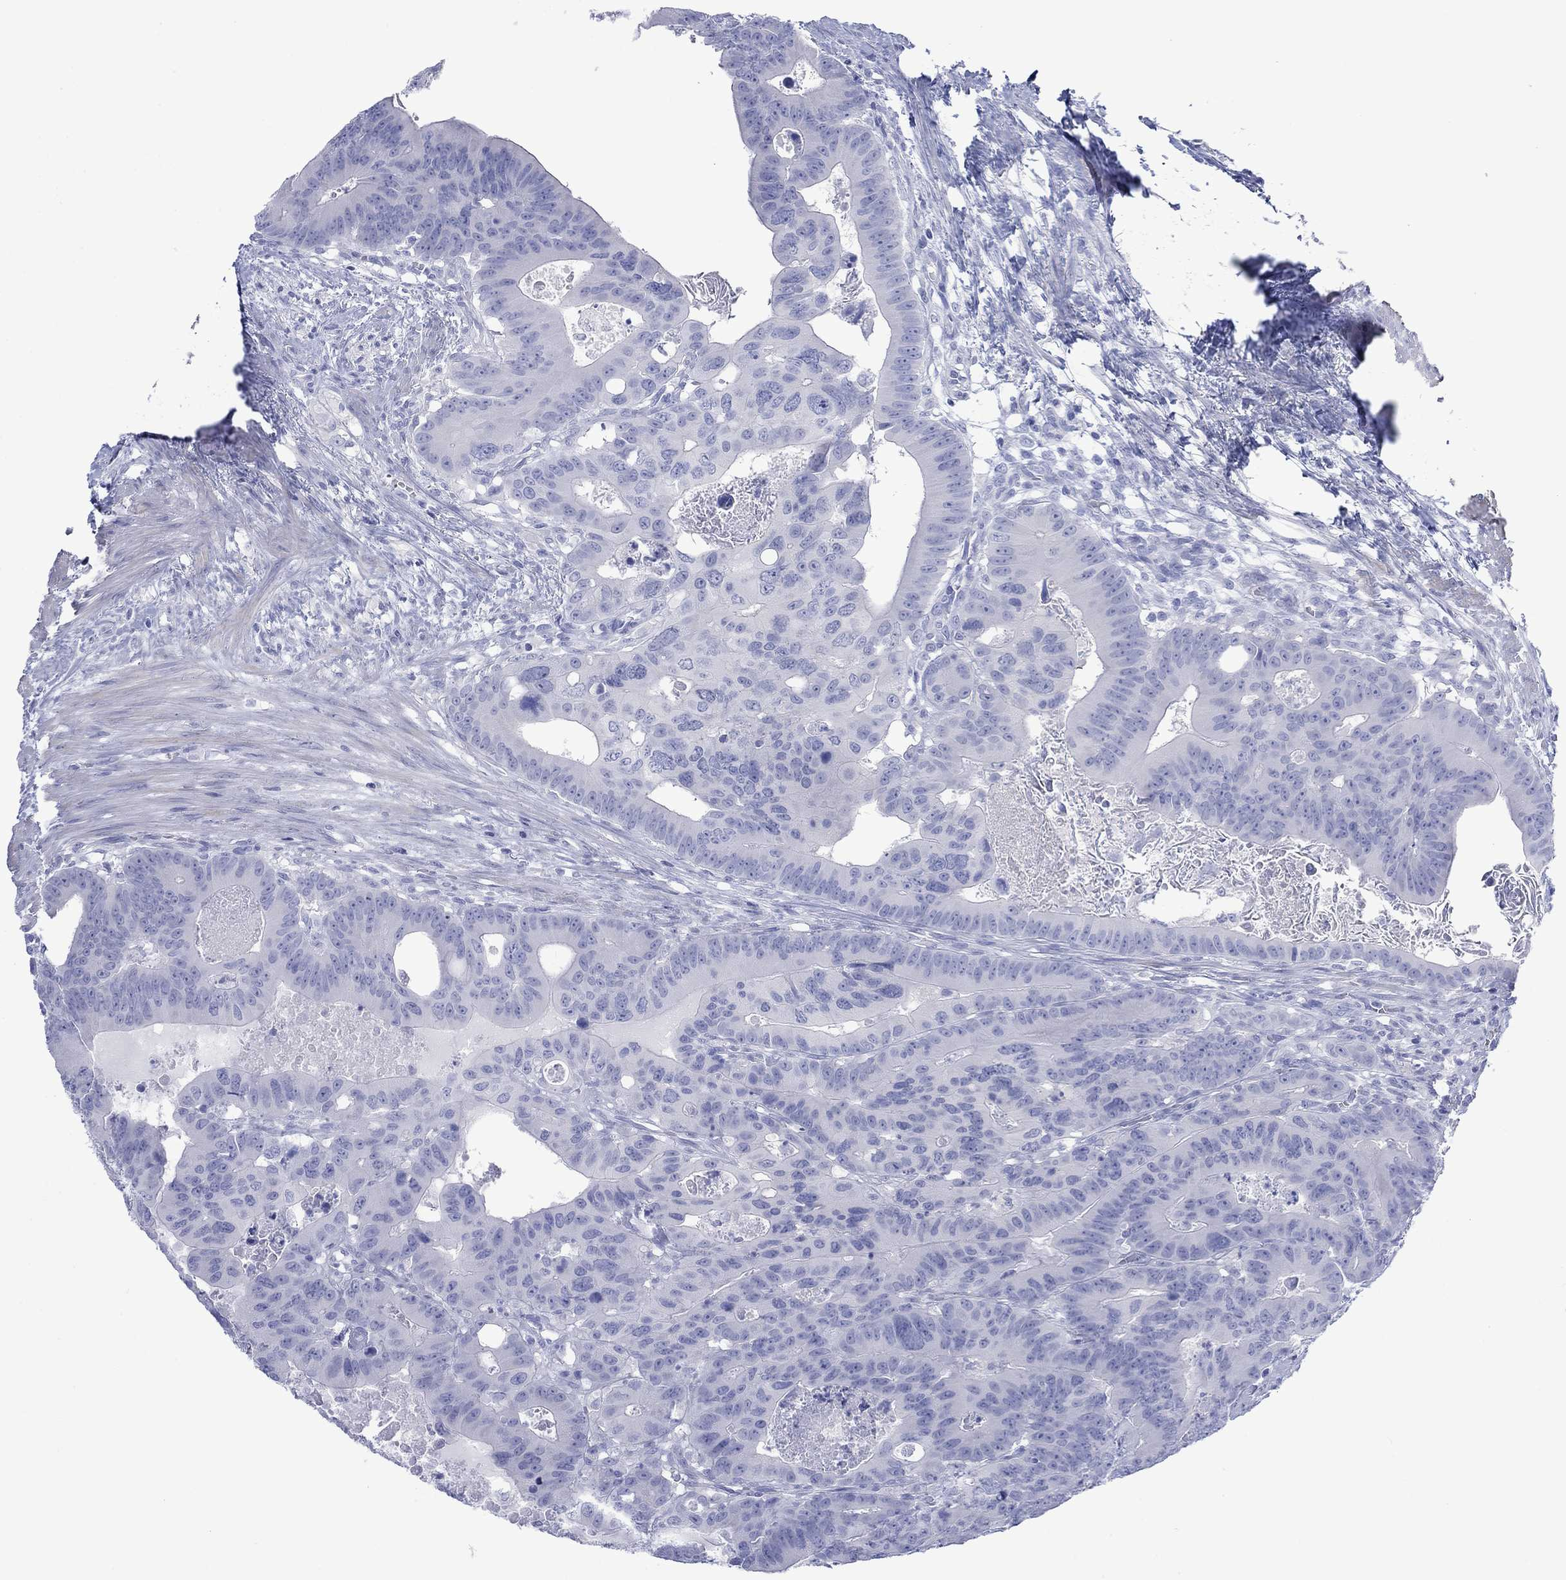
{"staining": {"intensity": "negative", "quantity": "none", "location": "none"}, "tissue": "colorectal cancer", "cell_type": "Tumor cells", "image_type": "cancer", "snomed": [{"axis": "morphology", "description": "Adenocarcinoma, NOS"}, {"axis": "topography", "description": "Rectum"}], "caption": "A photomicrograph of human colorectal cancer is negative for staining in tumor cells. The staining is performed using DAB (3,3'-diaminobenzidine) brown chromogen with nuclei counter-stained in using hematoxylin.", "gene": "MLANA", "patient": {"sex": "male", "age": 64}}